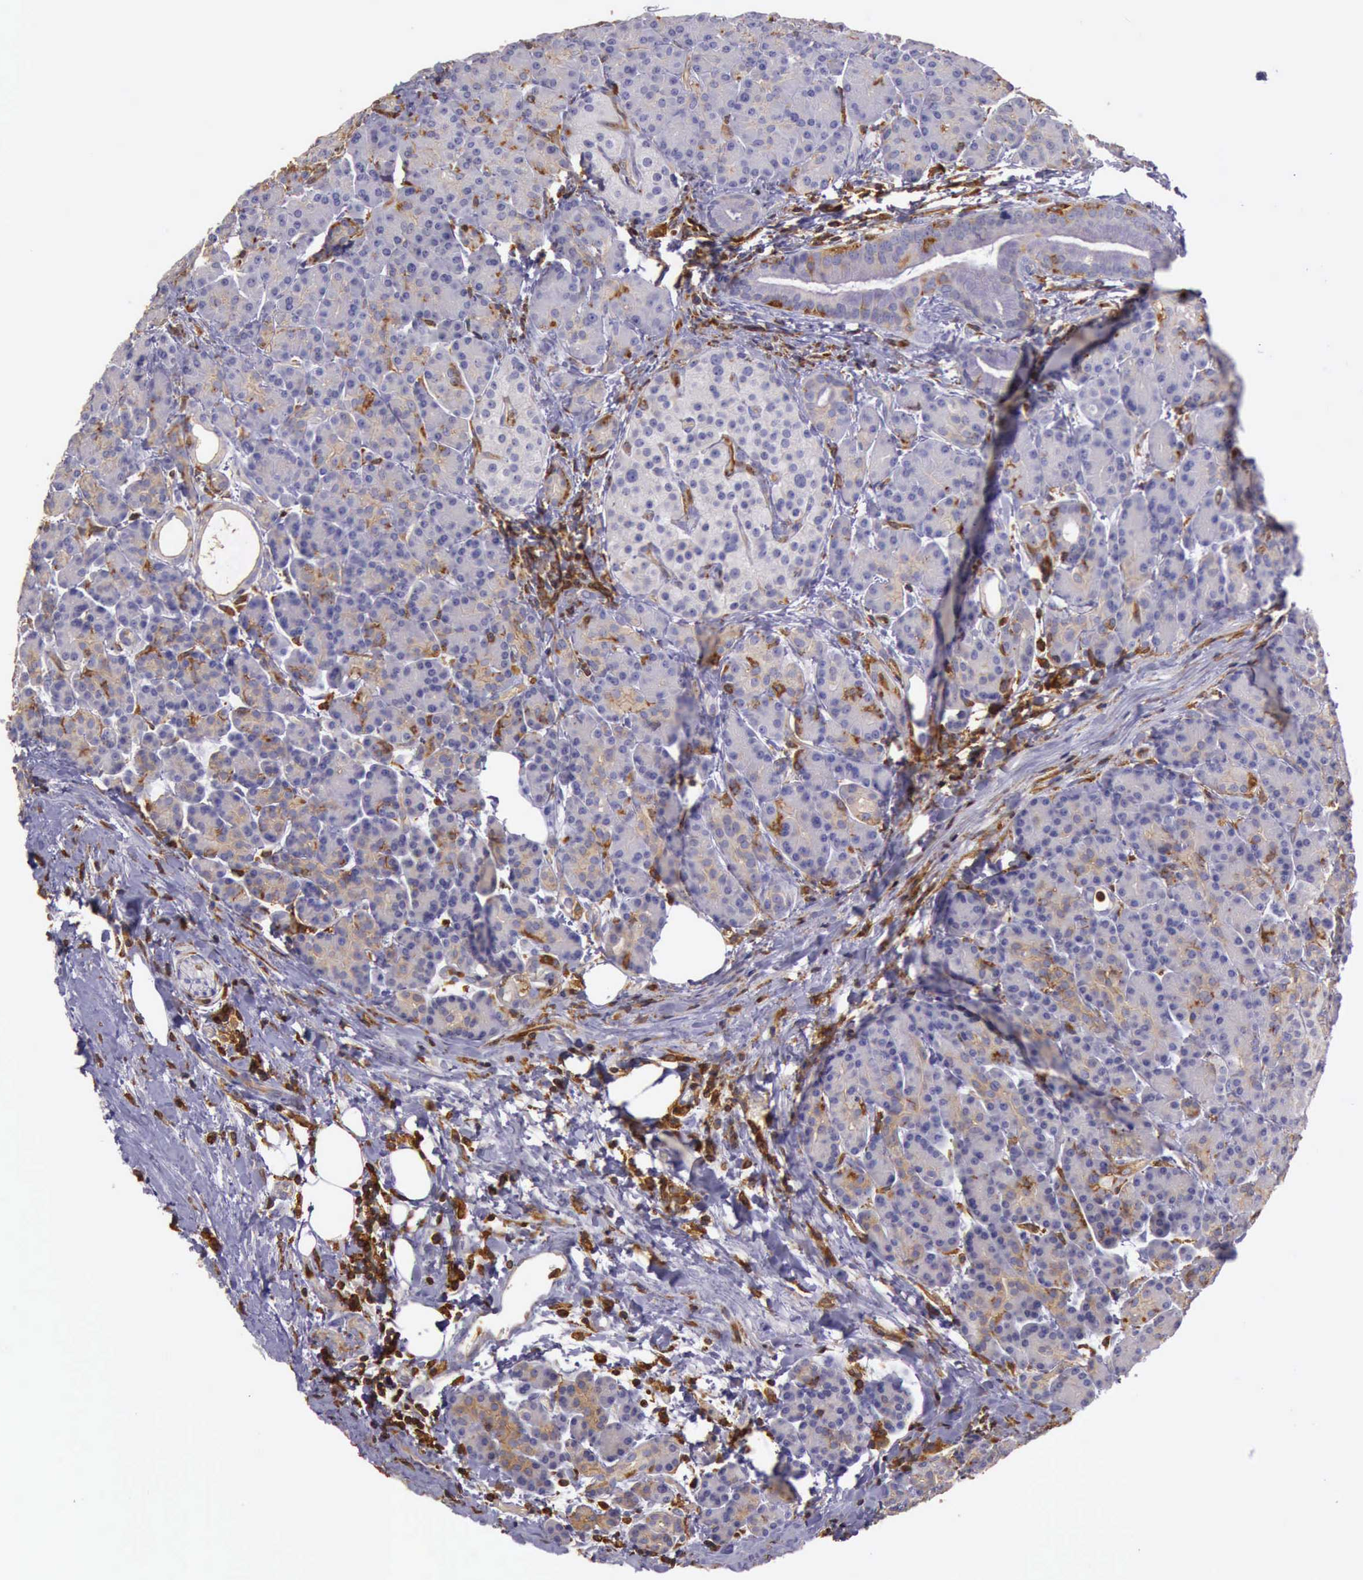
{"staining": {"intensity": "weak", "quantity": "25%-75%", "location": "cytoplasmic/membranous"}, "tissue": "pancreas", "cell_type": "Exocrine glandular cells", "image_type": "normal", "snomed": [{"axis": "morphology", "description": "Normal tissue, NOS"}, {"axis": "topography", "description": "Pancreas"}], "caption": "Immunohistochemistry (IHC) (DAB) staining of benign pancreas demonstrates weak cytoplasmic/membranous protein expression in approximately 25%-75% of exocrine glandular cells.", "gene": "ARHGAP4", "patient": {"sex": "female", "age": 77}}